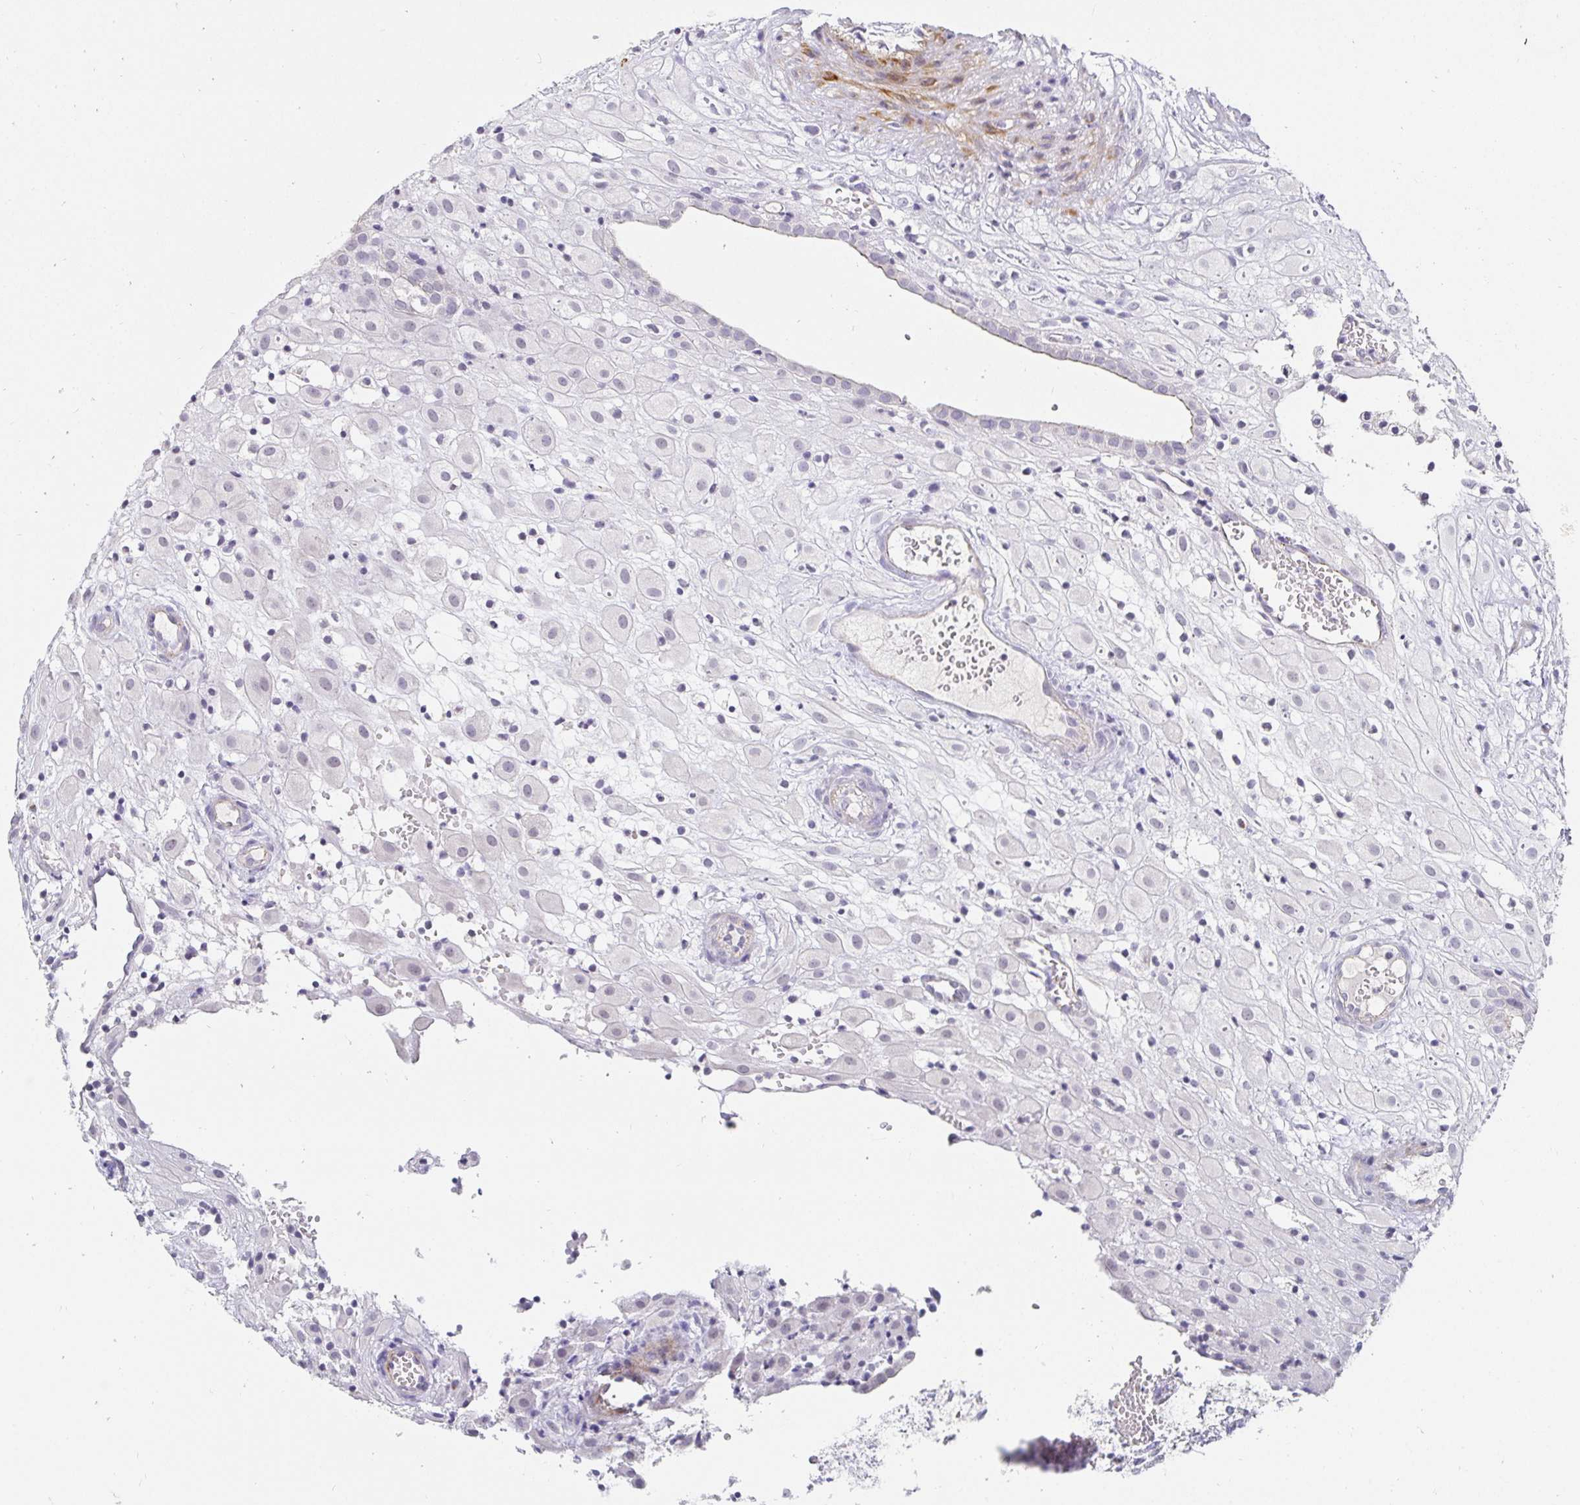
{"staining": {"intensity": "negative", "quantity": "none", "location": "none"}, "tissue": "placenta", "cell_type": "Decidual cells", "image_type": "normal", "snomed": [{"axis": "morphology", "description": "Normal tissue, NOS"}, {"axis": "topography", "description": "Placenta"}], "caption": "An IHC micrograph of benign placenta is shown. There is no staining in decidual cells of placenta. Brightfield microscopy of immunohistochemistry stained with DAB (3,3'-diaminobenzidine) (brown) and hematoxylin (blue), captured at high magnification.", "gene": "PDX1", "patient": {"sex": "female", "age": 24}}